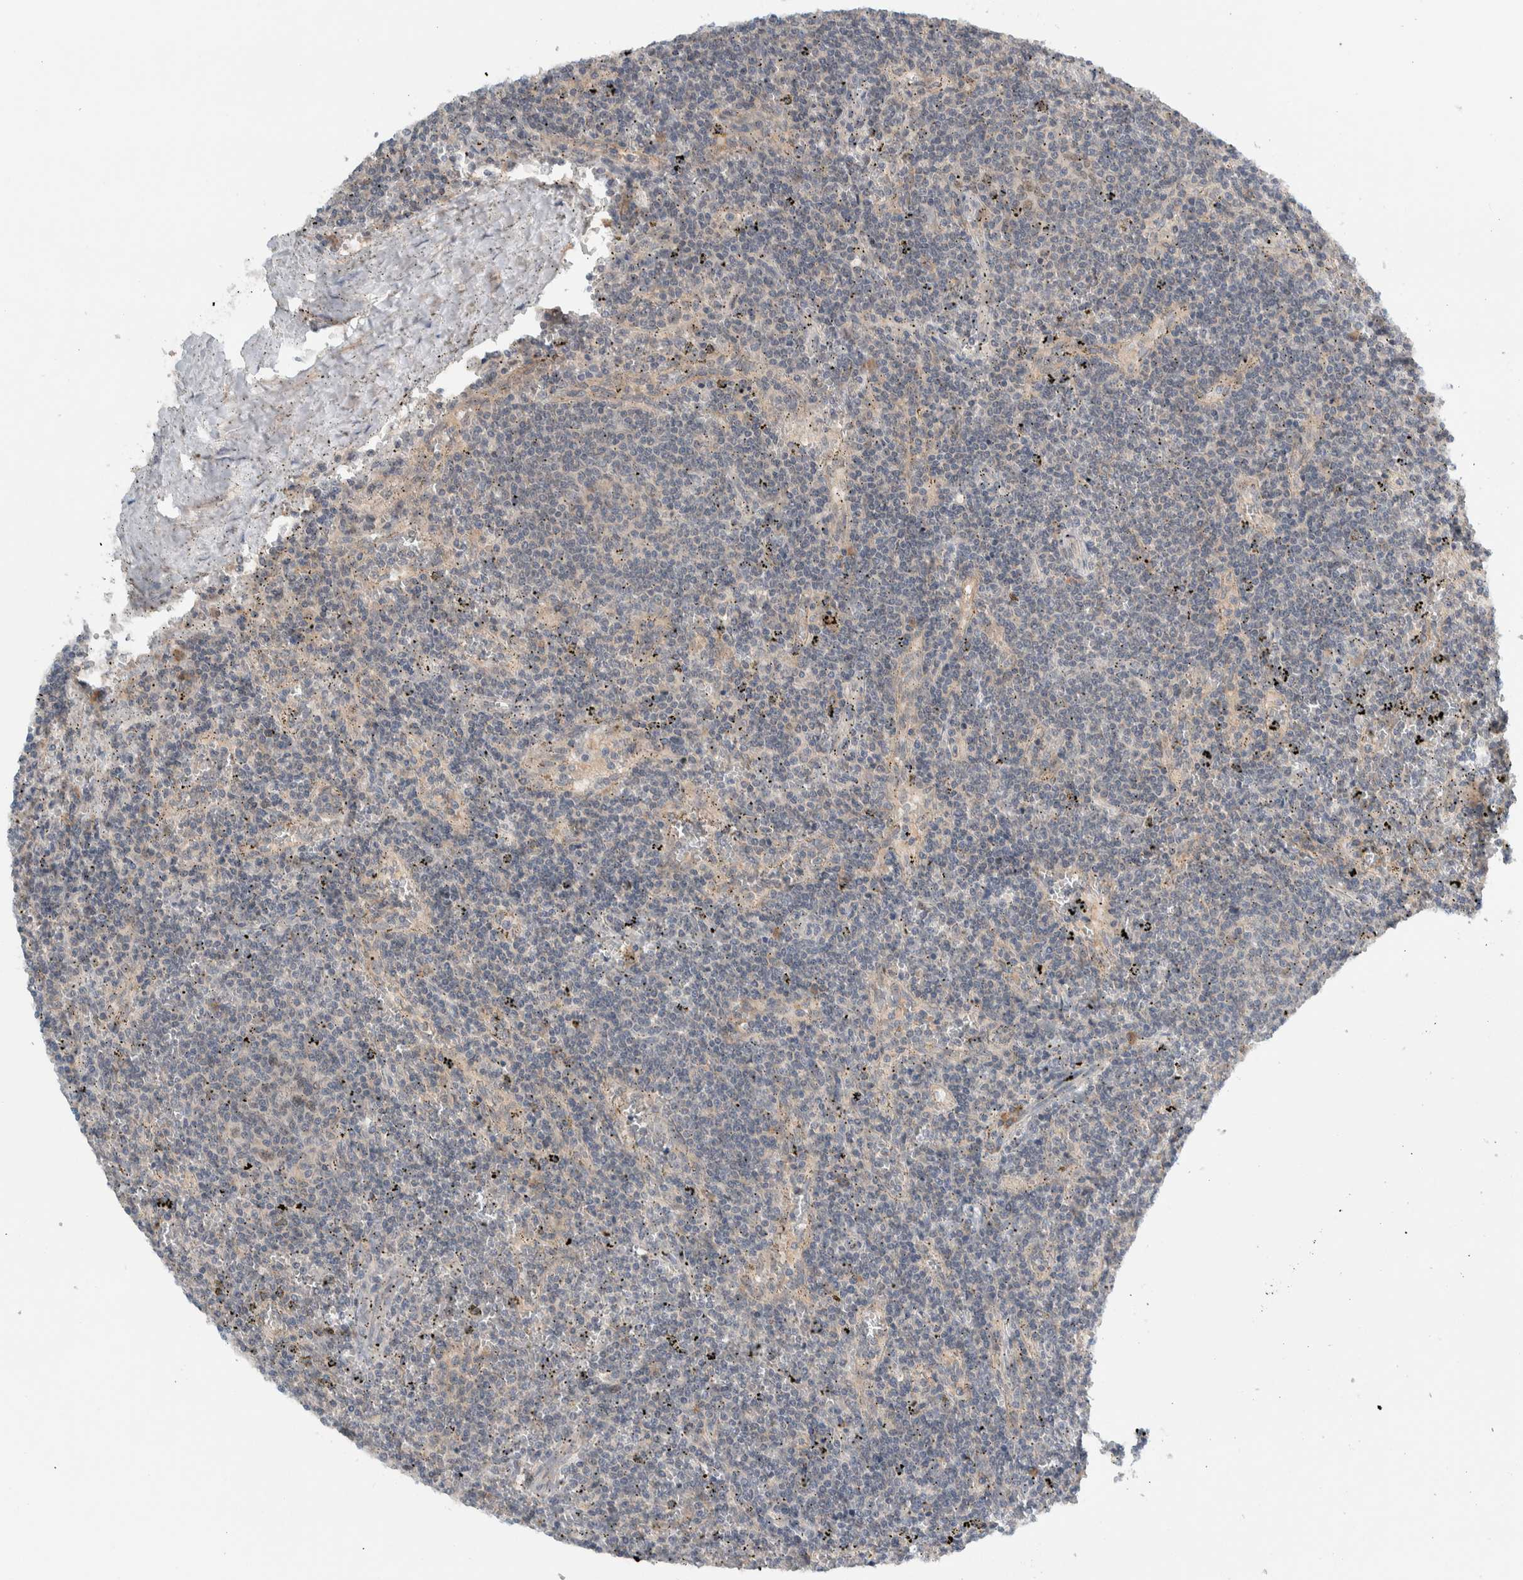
{"staining": {"intensity": "weak", "quantity": "<25%", "location": "nuclear"}, "tissue": "lymphoma", "cell_type": "Tumor cells", "image_type": "cancer", "snomed": [{"axis": "morphology", "description": "Malignant lymphoma, non-Hodgkin's type, Low grade"}, {"axis": "topography", "description": "Spleen"}], "caption": "Tumor cells are negative for protein expression in human lymphoma.", "gene": "MPRIP", "patient": {"sex": "female", "age": 50}}